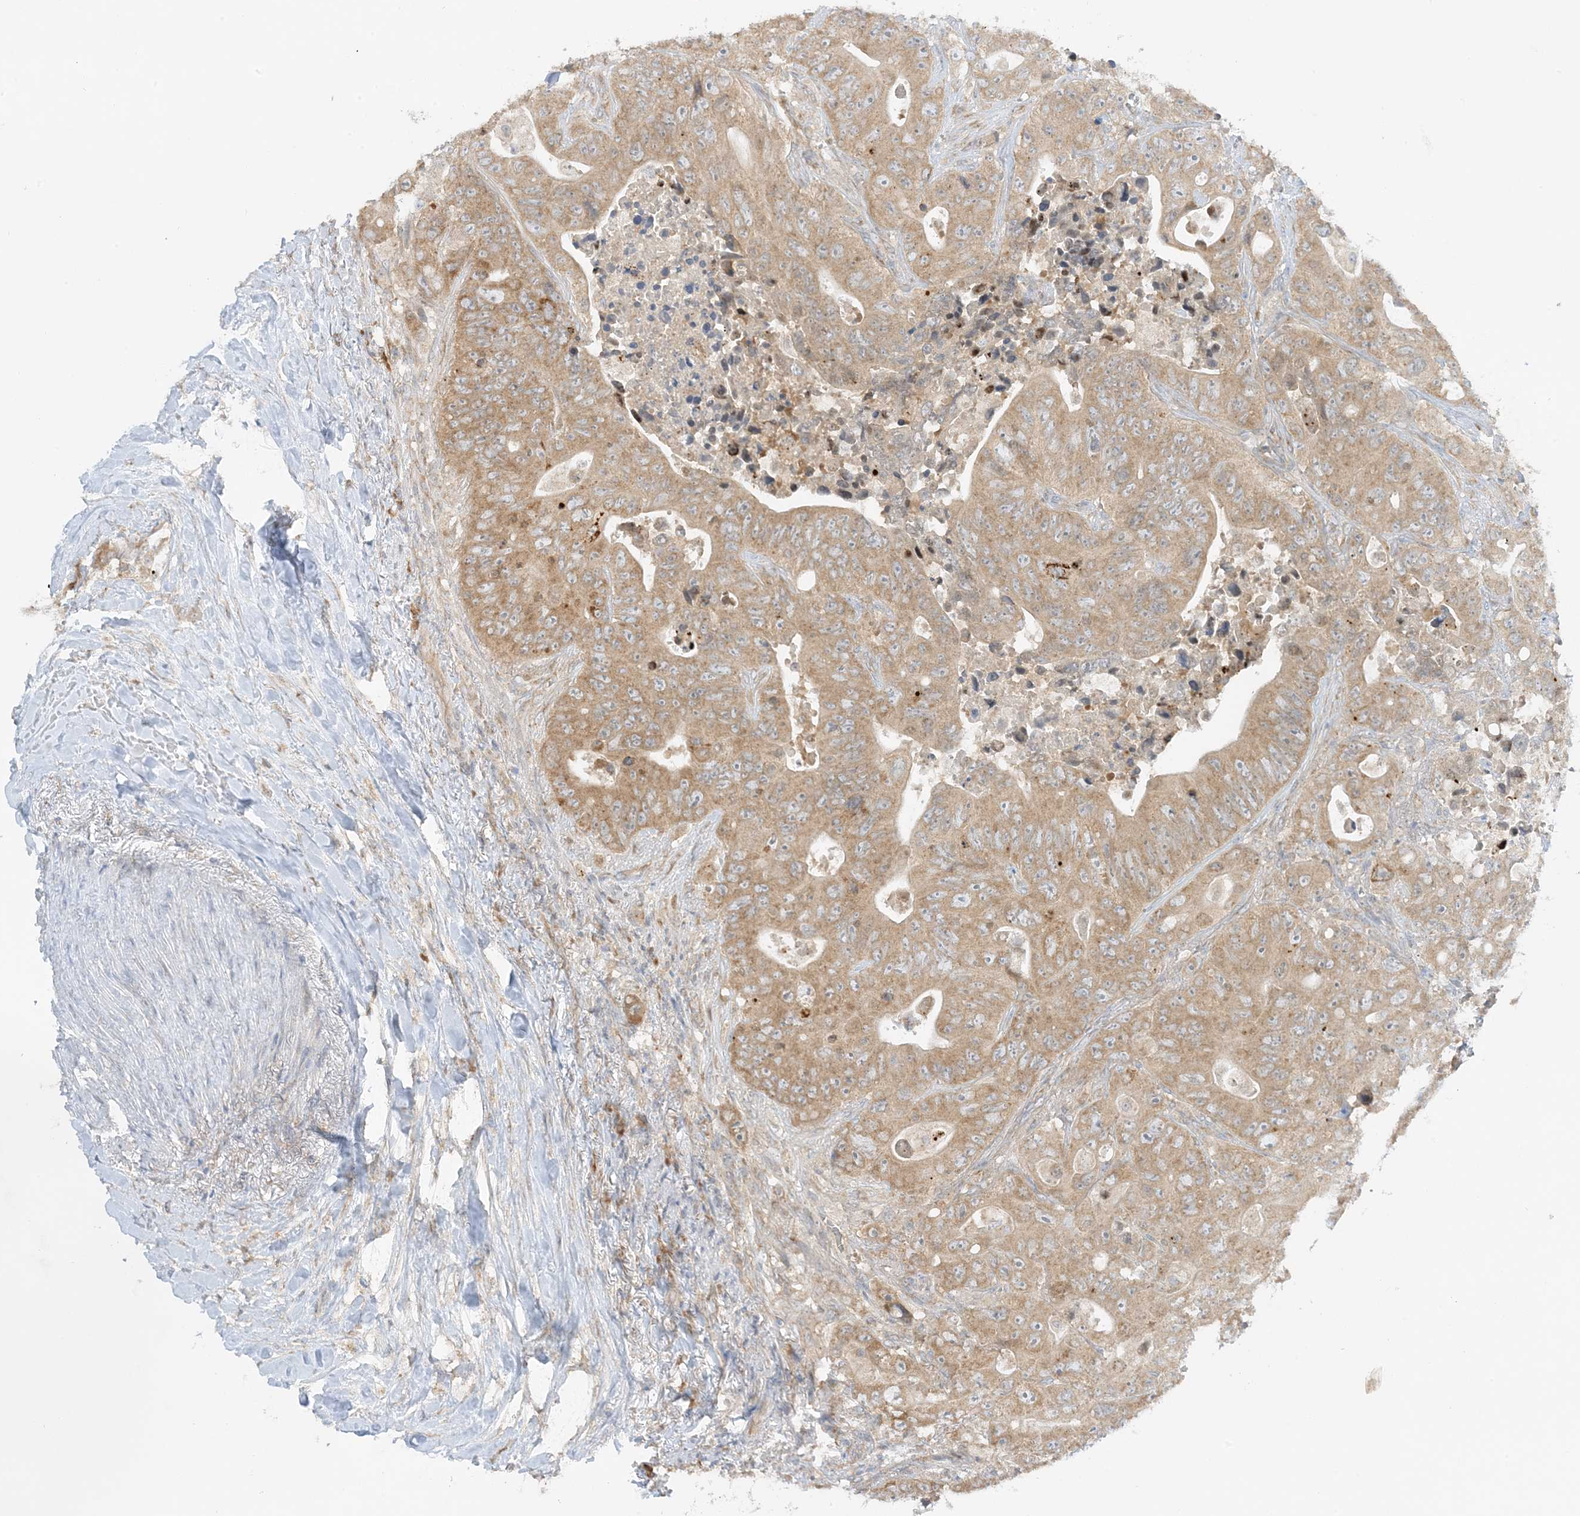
{"staining": {"intensity": "moderate", "quantity": ">75%", "location": "cytoplasmic/membranous"}, "tissue": "colorectal cancer", "cell_type": "Tumor cells", "image_type": "cancer", "snomed": [{"axis": "morphology", "description": "Adenocarcinoma, NOS"}, {"axis": "topography", "description": "Colon"}], "caption": "Immunohistochemistry of colorectal cancer displays medium levels of moderate cytoplasmic/membranous positivity in about >75% of tumor cells.", "gene": "RPP40", "patient": {"sex": "female", "age": 46}}